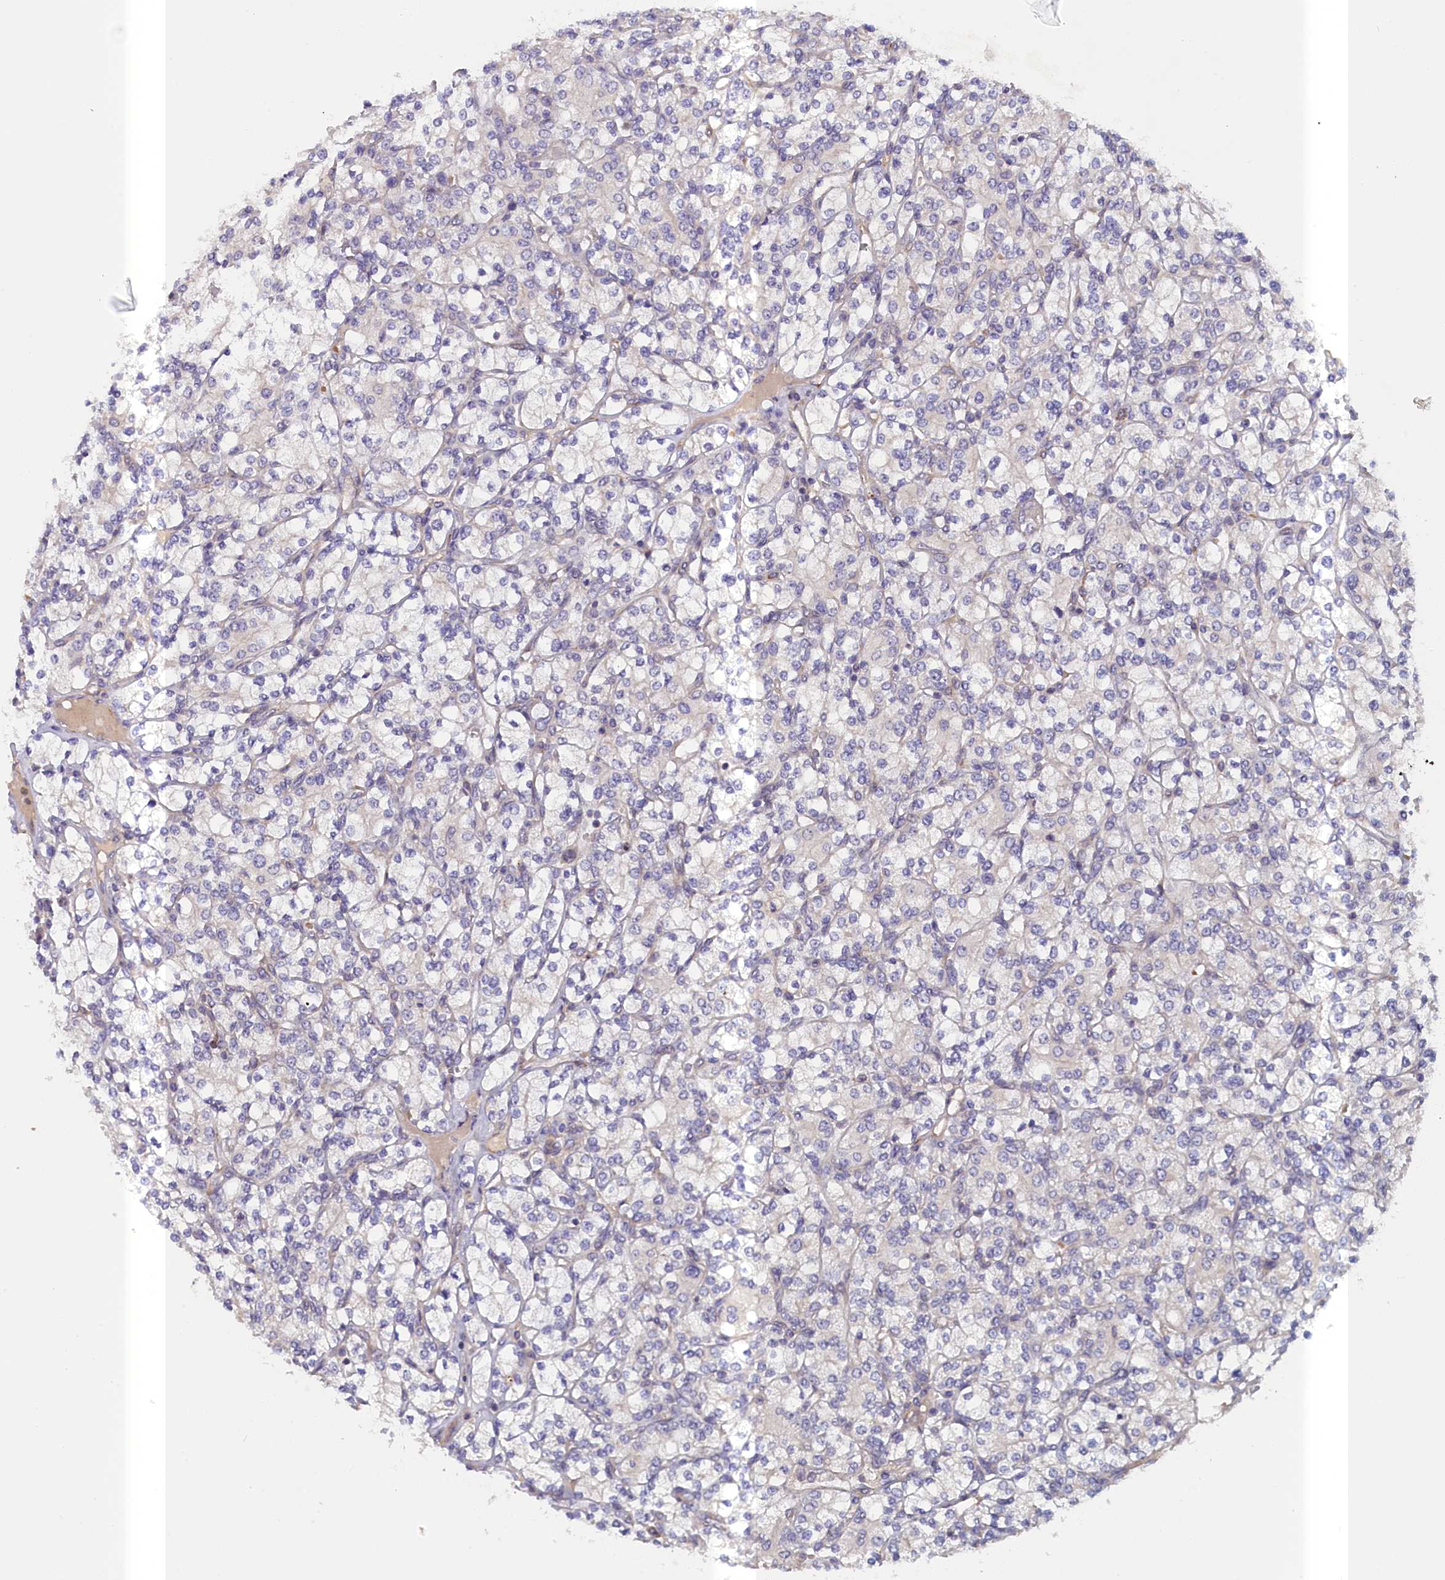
{"staining": {"intensity": "negative", "quantity": "none", "location": "none"}, "tissue": "renal cancer", "cell_type": "Tumor cells", "image_type": "cancer", "snomed": [{"axis": "morphology", "description": "Adenocarcinoma, NOS"}, {"axis": "topography", "description": "Kidney"}], "caption": "The immunohistochemistry micrograph has no significant positivity in tumor cells of renal adenocarcinoma tissue.", "gene": "IGFALS", "patient": {"sex": "male", "age": 77}}